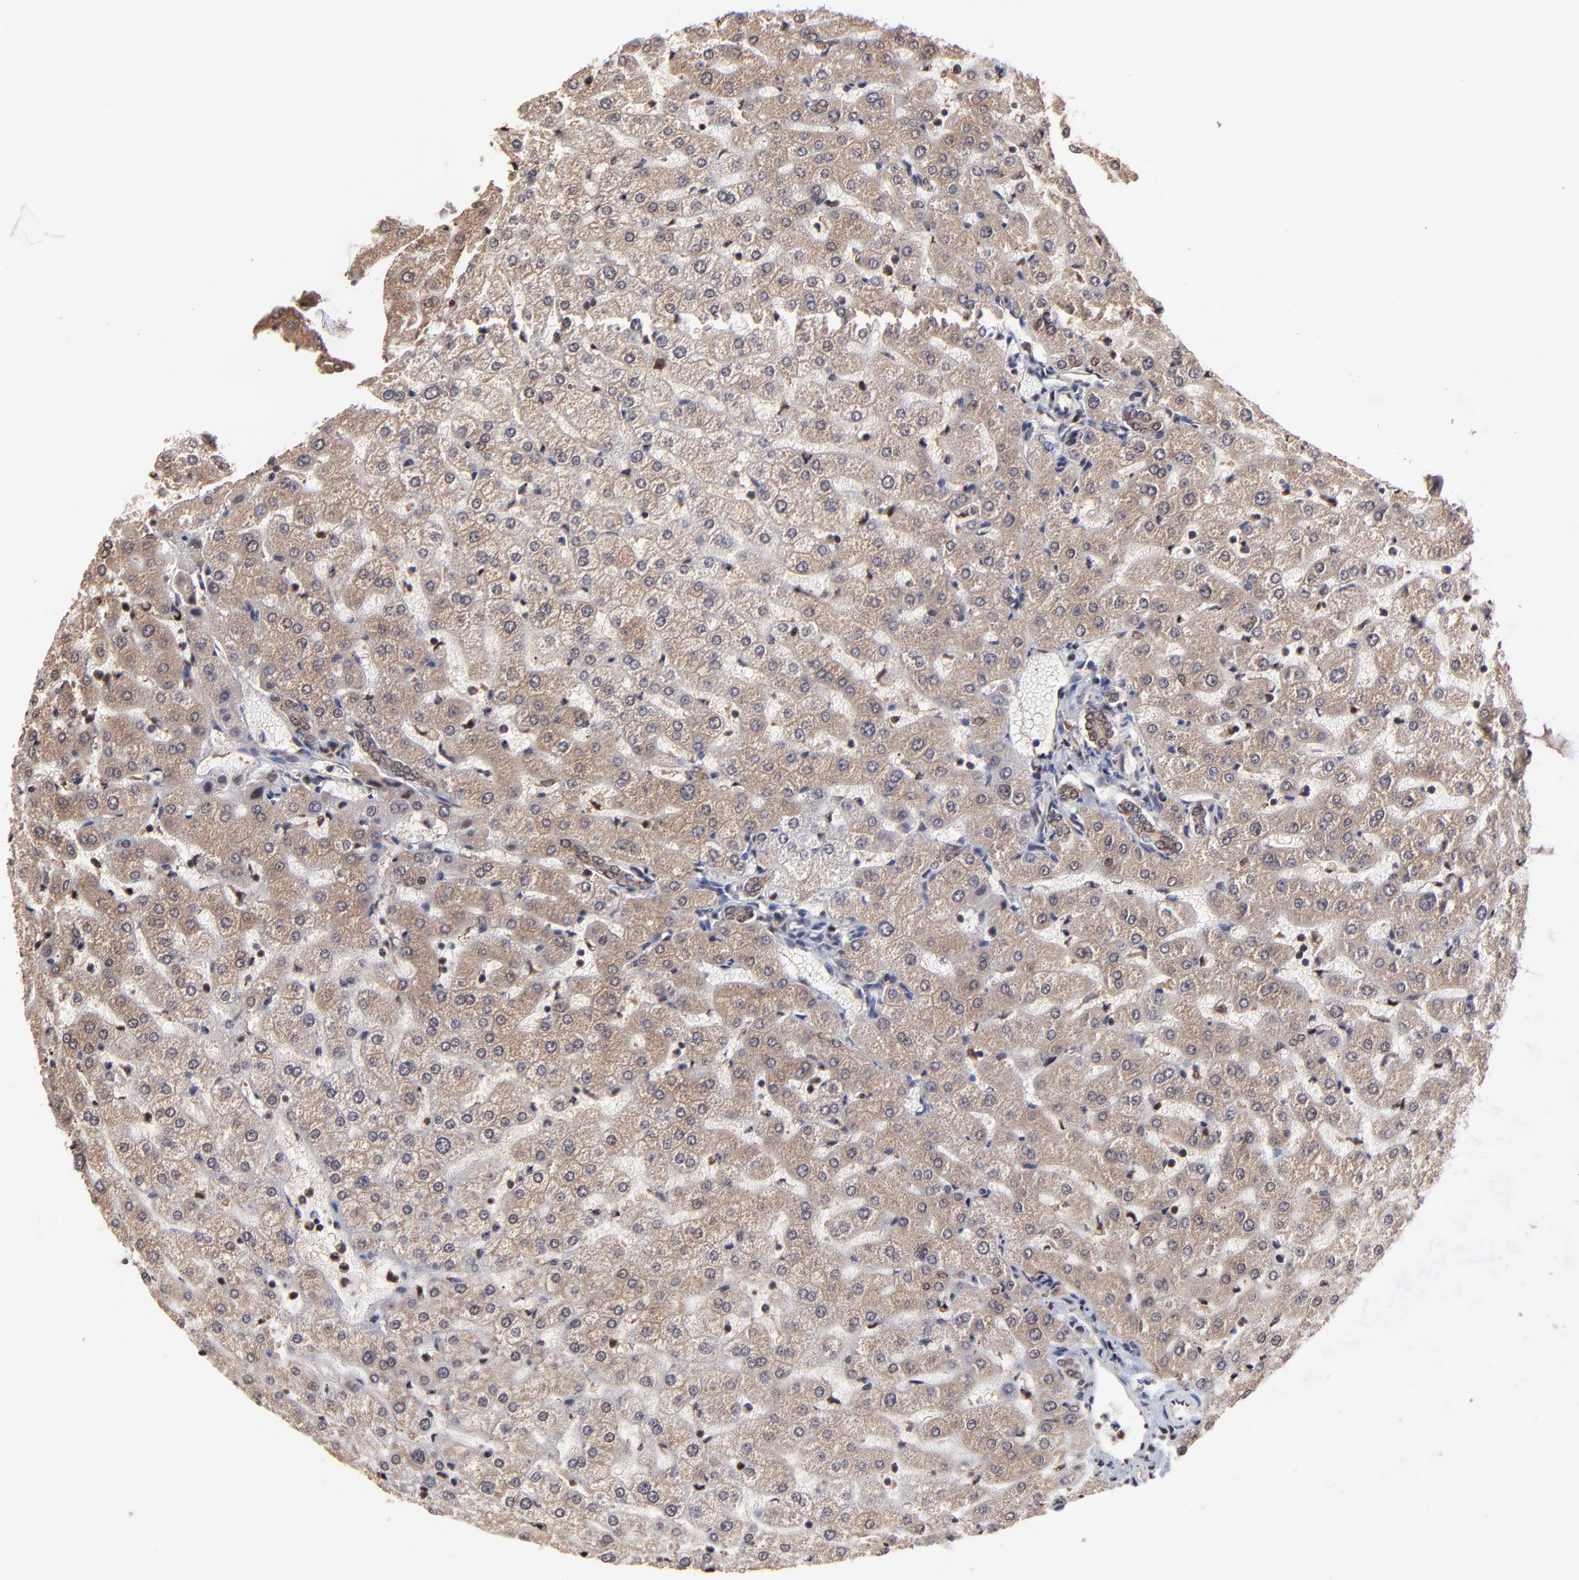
{"staining": {"intensity": "strong", "quantity": ">75%", "location": "cytoplasmic/membranous"}, "tissue": "liver", "cell_type": "Cholangiocytes", "image_type": "normal", "snomed": [{"axis": "morphology", "description": "Normal tissue, NOS"}, {"axis": "morphology", "description": "Fibrosis, NOS"}, {"axis": "topography", "description": "Liver"}], "caption": "Unremarkable liver exhibits strong cytoplasmic/membranous positivity in about >75% of cholangiocytes, visualized by immunohistochemistry.", "gene": "PSMA6", "patient": {"sex": "female", "age": 29}}